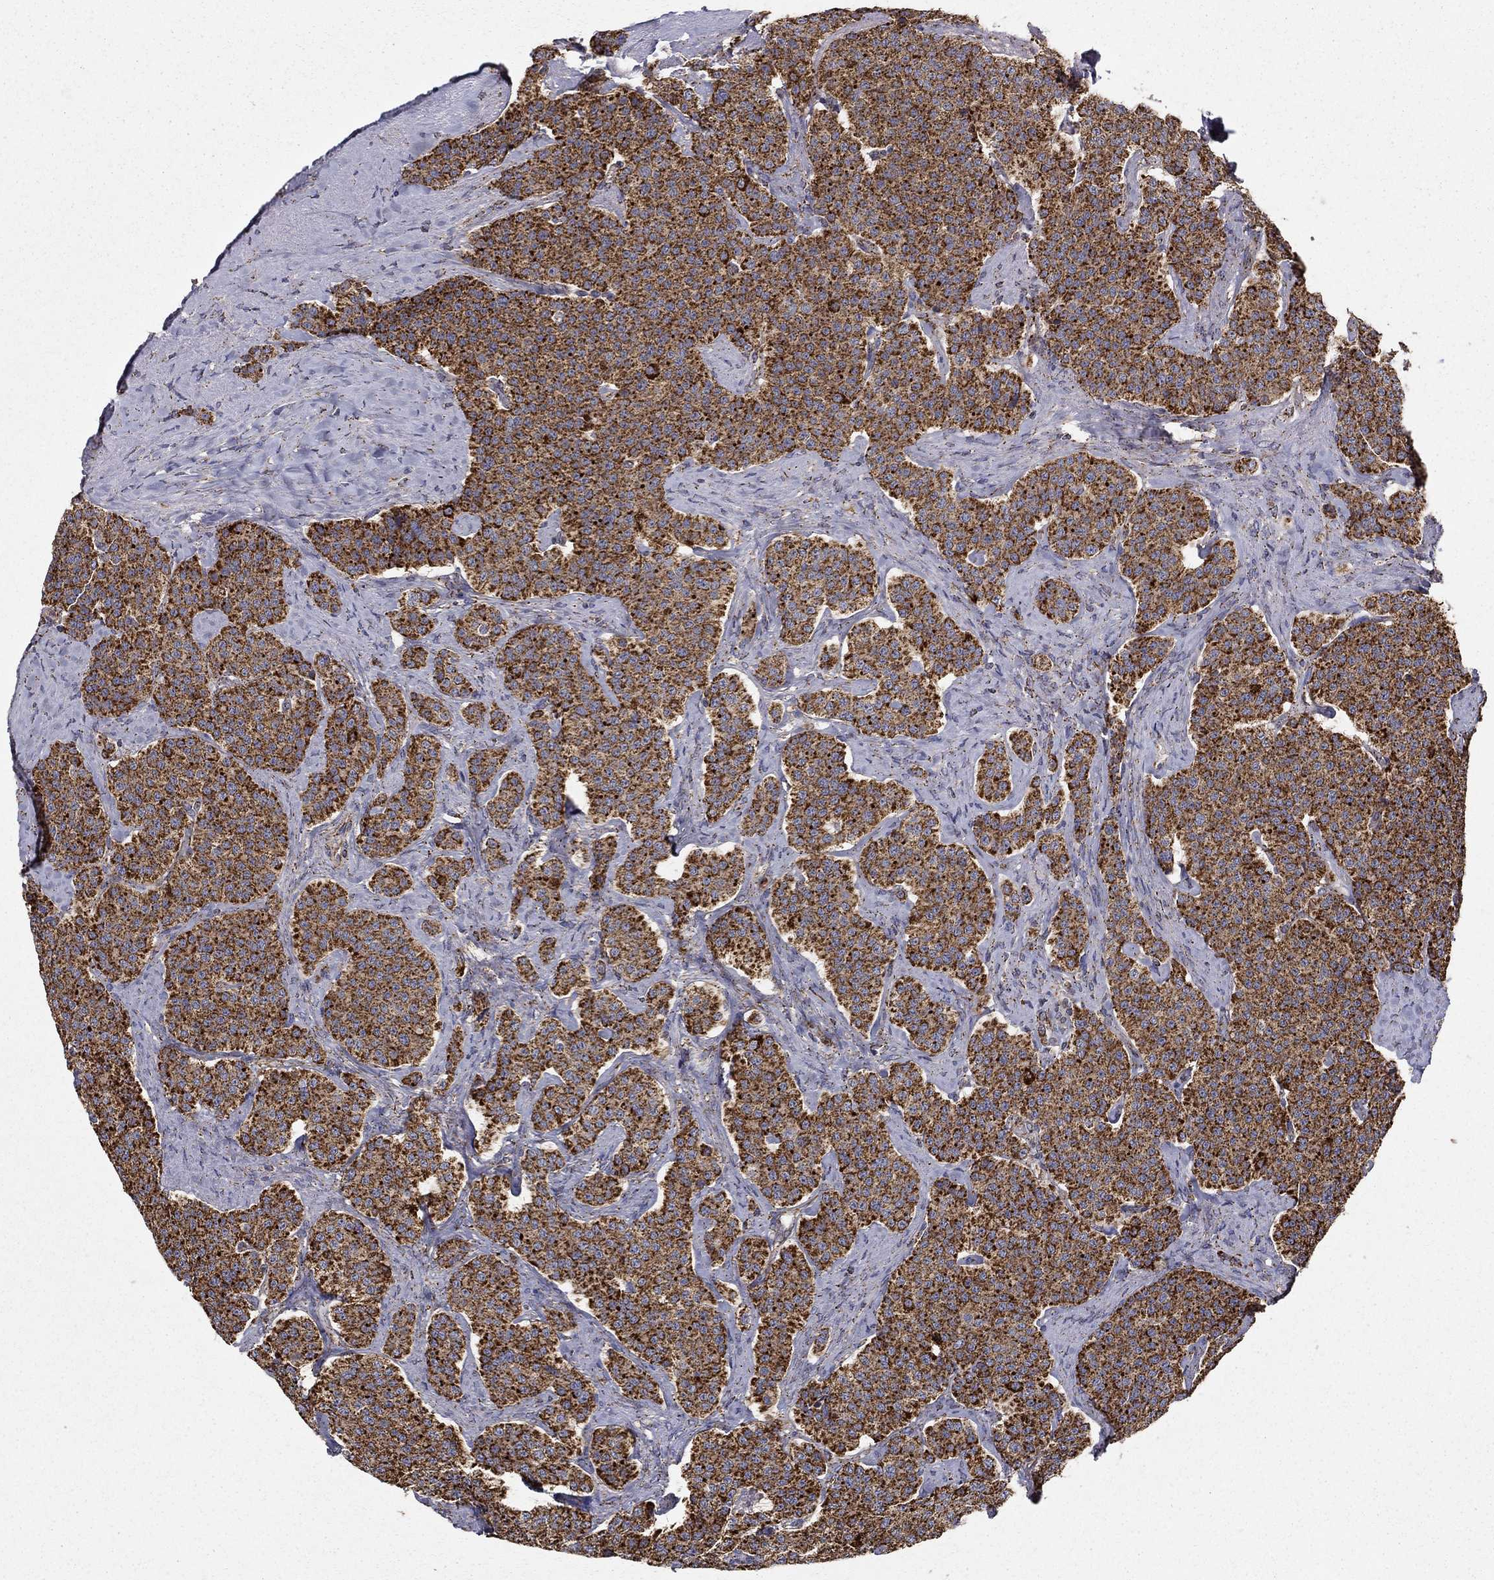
{"staining": {"intensity": "strong", "quantity": ">75%", "location": "cytoplasmic/membranous"}, "tissue": "carcinoid", "cell_type": "Tumor cells", "image_type": "cancer", "snomed": [{"axis": "morphology", "description": "Carcinoid, malignant, NOS"}, {"axis": "topography", "description": "Small intestine"}], "caption": "This is an image of immunohistochemistry (IHC) staining of carcinoid, which shows strong expression in the cytoplasmic/membranous of tumor cells.", "gene": "GCSH", "patient": {"sex": "female", "age": 58}}